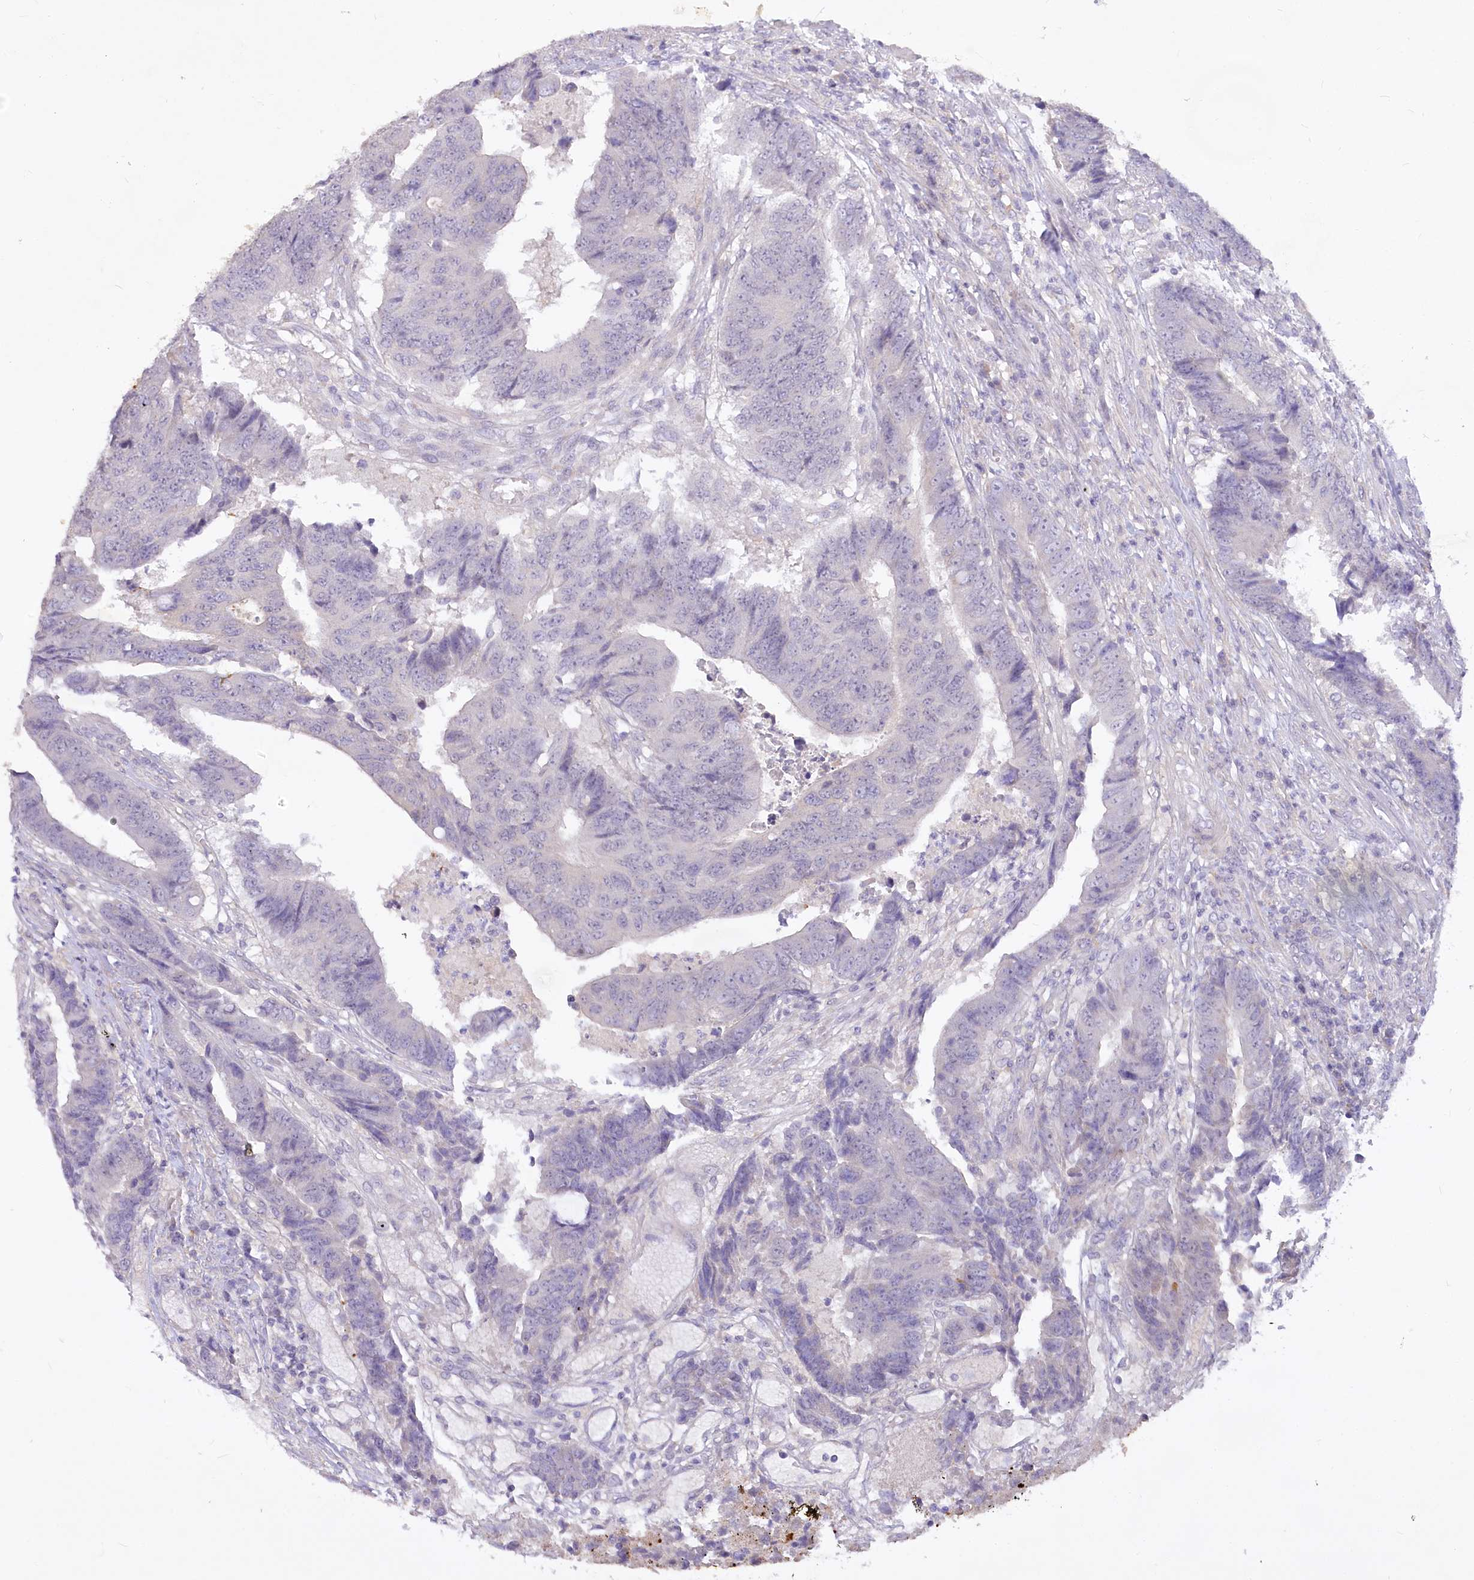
{"staining": {"intensity": "negative", "quantity": "none", "location": "none"}, "tissue": "colorectal cancer", "cell_type": "Tumor cells", "image_type": "cancer", "snomed": [{"axis": "morphology", "description": "Adenocarcinoma, NOS"}, {"axis": "topography", "description": "Rectum"}], "caption": "Immunohistochemistry histopathology image of neoplastic tissue: human colorectal adenocarcinoma stained with DAB (3,3'-diaminobenzidine) shows no significant protein staining in tumor cells. Nuclei are stained in blue.", "gene": "EFHC2", "patient": {"sex": "male", "age": 84}}